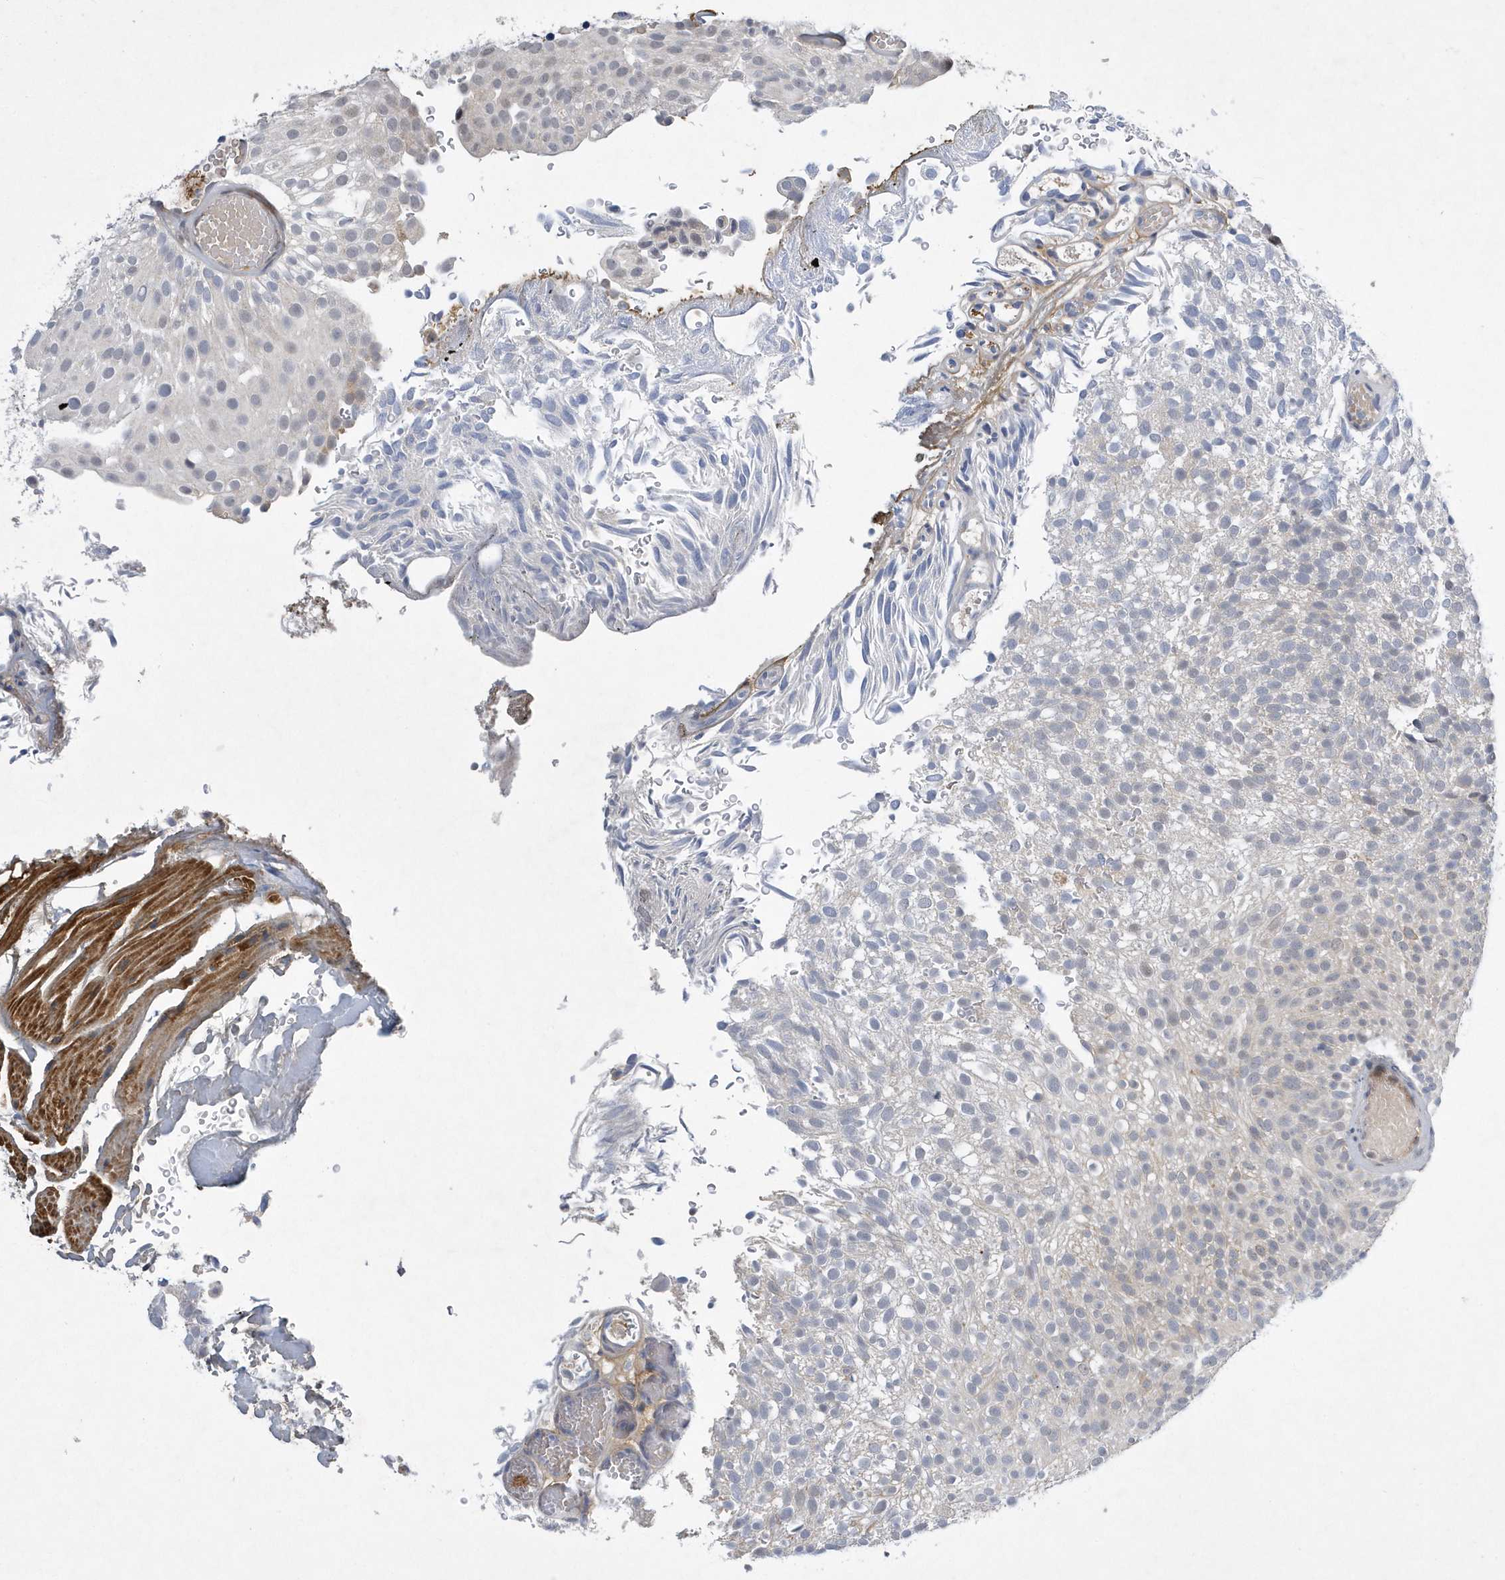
{"staining": {"intensity": "negative", "quantity": "none", "location": "none"}, "tissue": "urothelial cancer", "cell_type": "Tumor cells", "image_type": "cancer", "snomed": [{"axis": "morphology", "description": "Urothelial carcinoma, Low grade"}, {"axis": "topography", "description": "Urinary bladder"}], "caption": "The histopathology image displays no staining of tumor cells in urothelial cancer.", "gene": "FAM217A", "patient": {"sex": "male", "age": 78}}